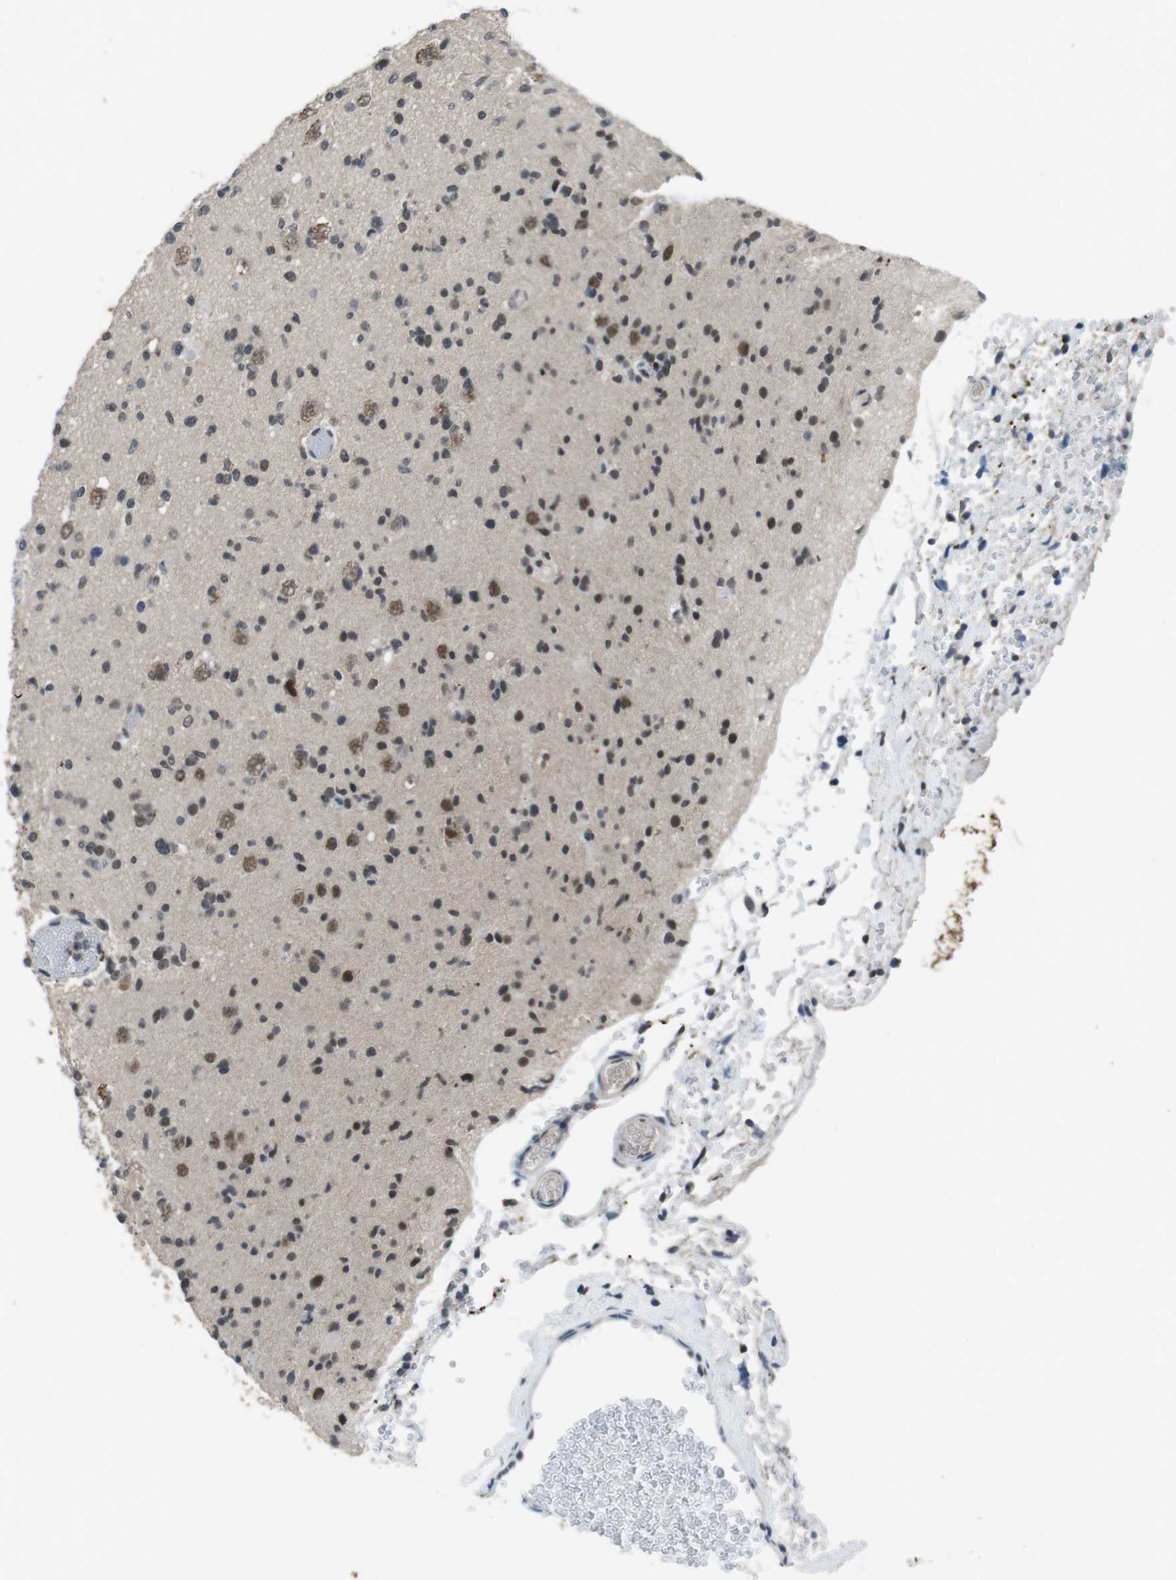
{"staining": {"intensity": "moderate", "quantity": "25%-75%", "location": "cytoplasmic/membranous,nuclear"}, "tissue": "glioma", "cell_type": "Tumor cells", "image_type": "cancer", "snomed": [{"axis": "morphology", "description": "Glioma, malignant, Low grade"}, {"axis": "topography", "description": "Brain"}], "caption": "A medium amount of moderate cytoplasmic/membranous and nuclear positivity is identified in about 25%-75% of tumor cells in glioma tissue.", "gene": "USP7", "patient": {"sex": "female", "age": 22}}